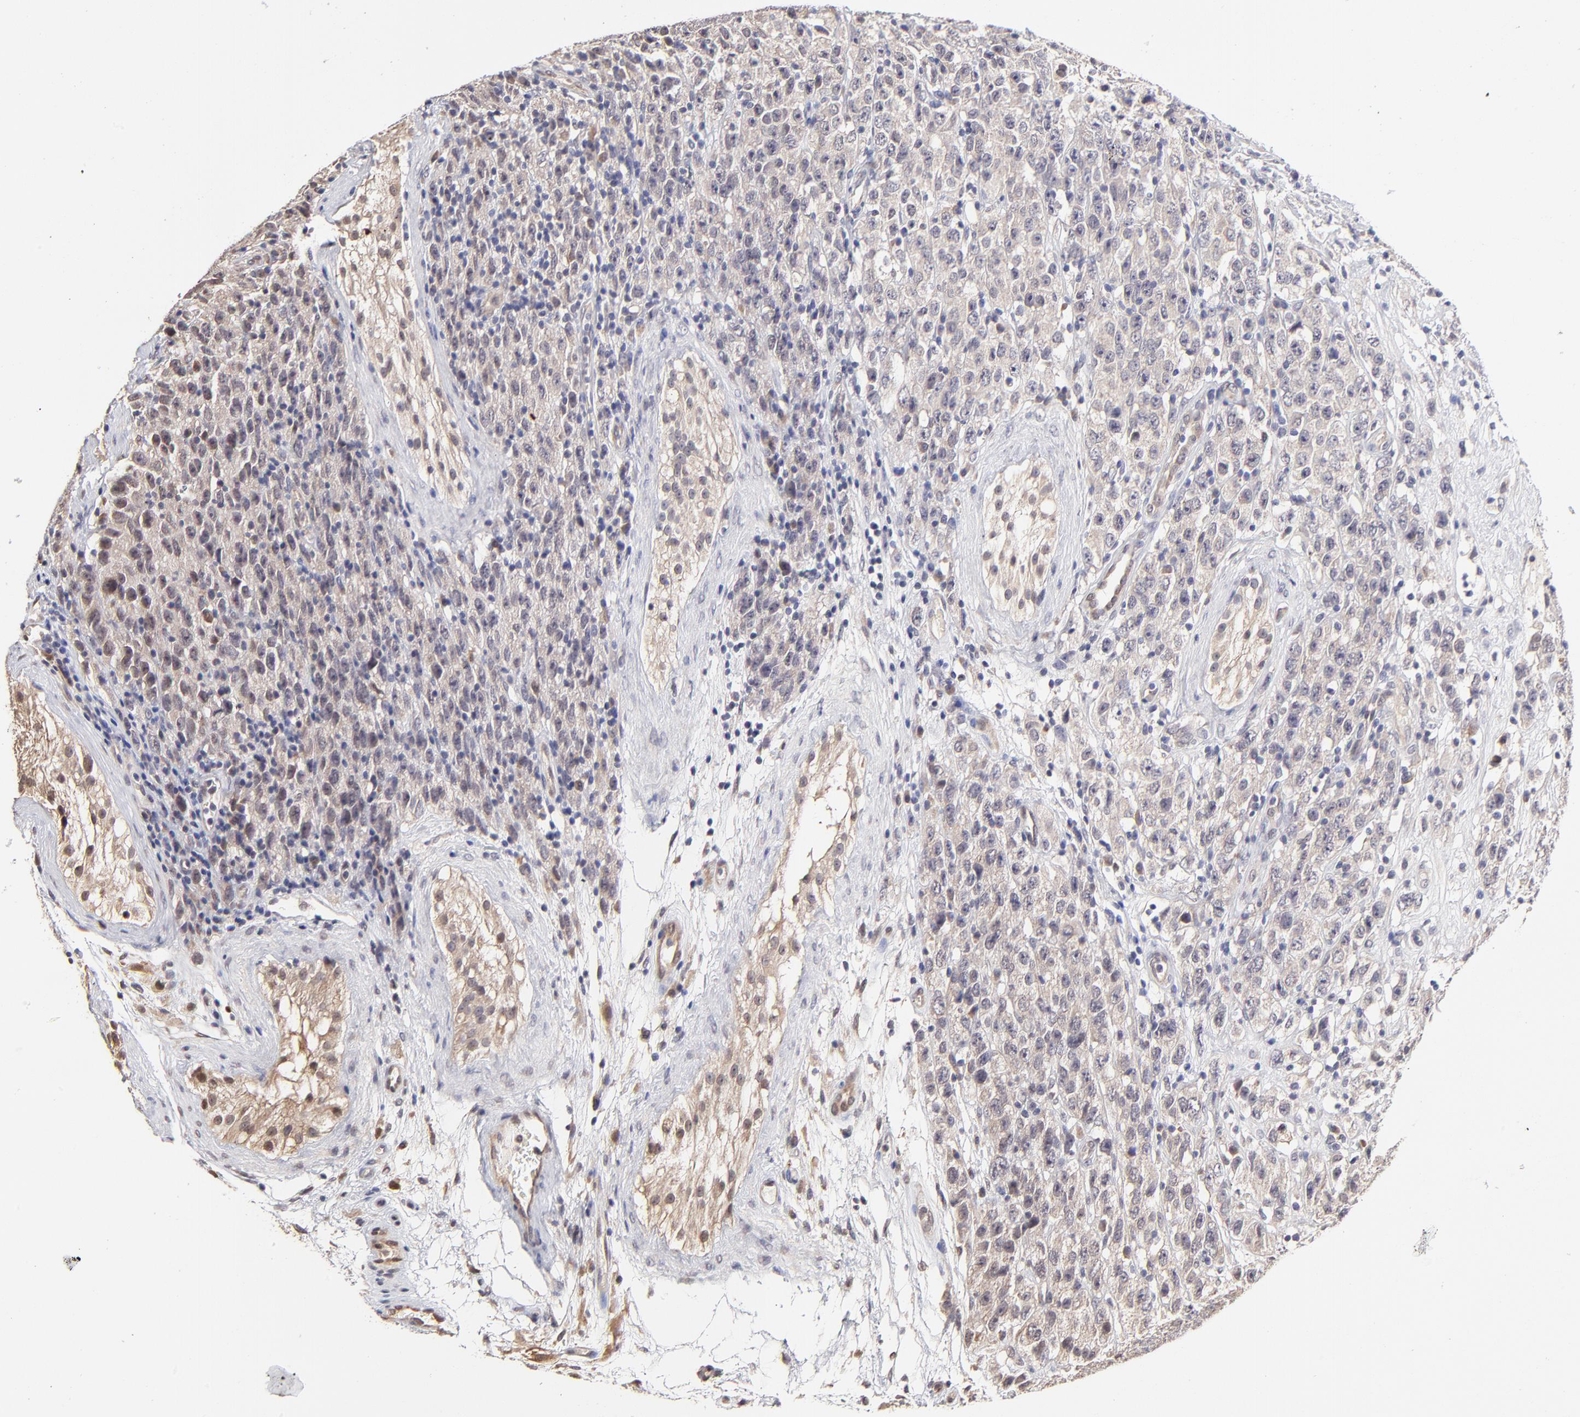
{"staining": {"intensity": "weak", "quantity": ">75%", "location": "cytoplasmic/membranous"}, "tissue": "testis cancer", "cell_type": "Tumor cells", "image_type": "cancer", "snomed": [{"axis": "morphology", "description": "Seminoma, NOS"}, {"axis": "topography", "description": "Testis"}], "caption": "Weak cytoplasmic/membranous expression for a protein is appreciated in approximately >75% of tumor cells of testis cancer (seminoma) using immunohistochemistry (IHC).", "gene": "ZNF10", "patient": {"sex": "male", "age": 52}}